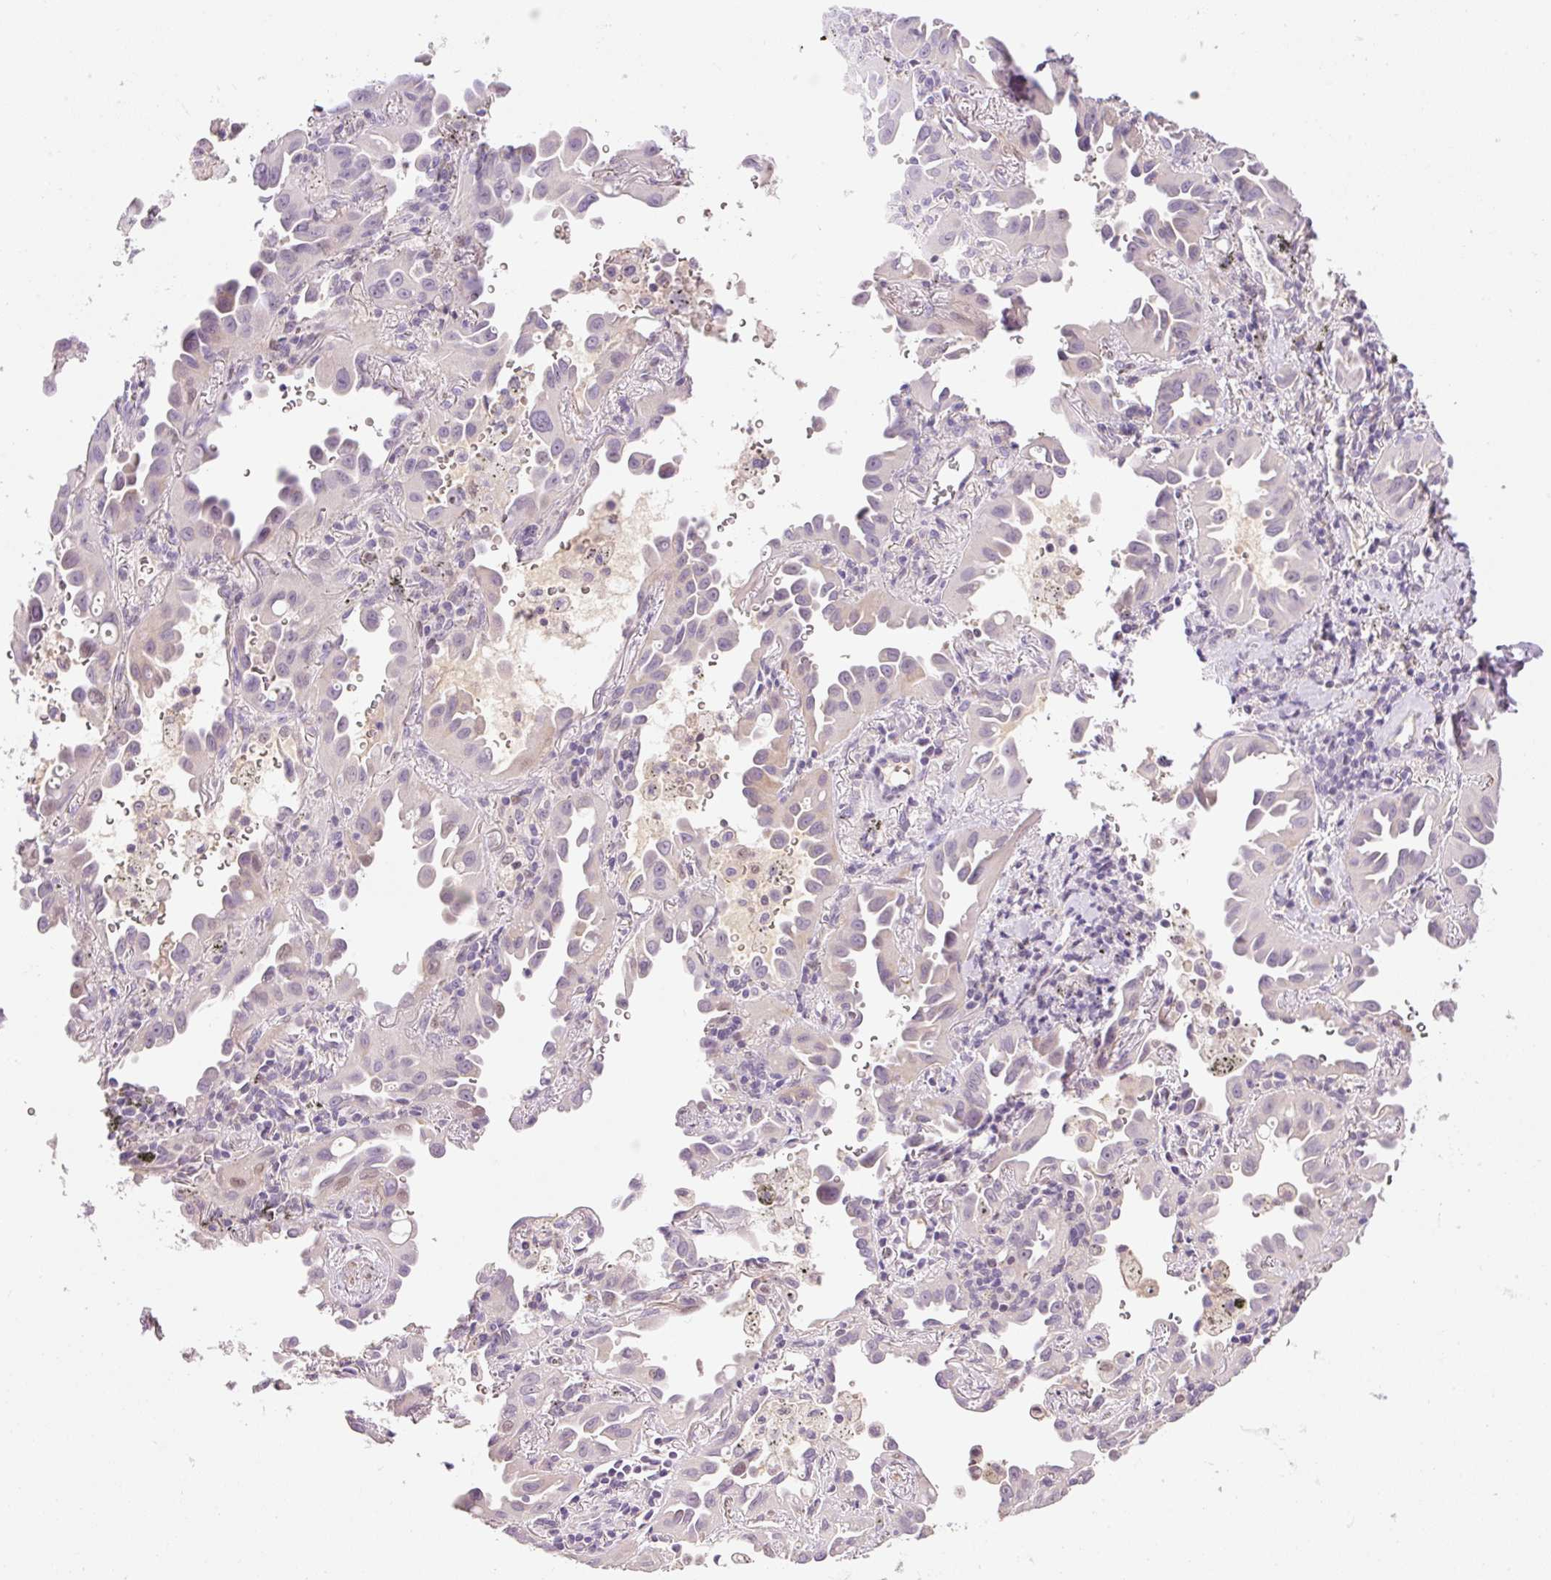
{"staining": {"intensity": "negative", "quantity": "none", "location": "none"}, "tissue": "lung cancer", "cell_type": "Tumor cells", "image_type": "cancer", "snomed": [{"axis": "morphology", "description": "Adenocarcinoma, NOS"}, {"axis": "topography", "description": "Lung"}], "caption": "Tumor cells are negative for protein expression in human lung cancer (adenocarcinoma).", "gene": "HNF1A", "patient": {"sex": "male", "age": 68}}